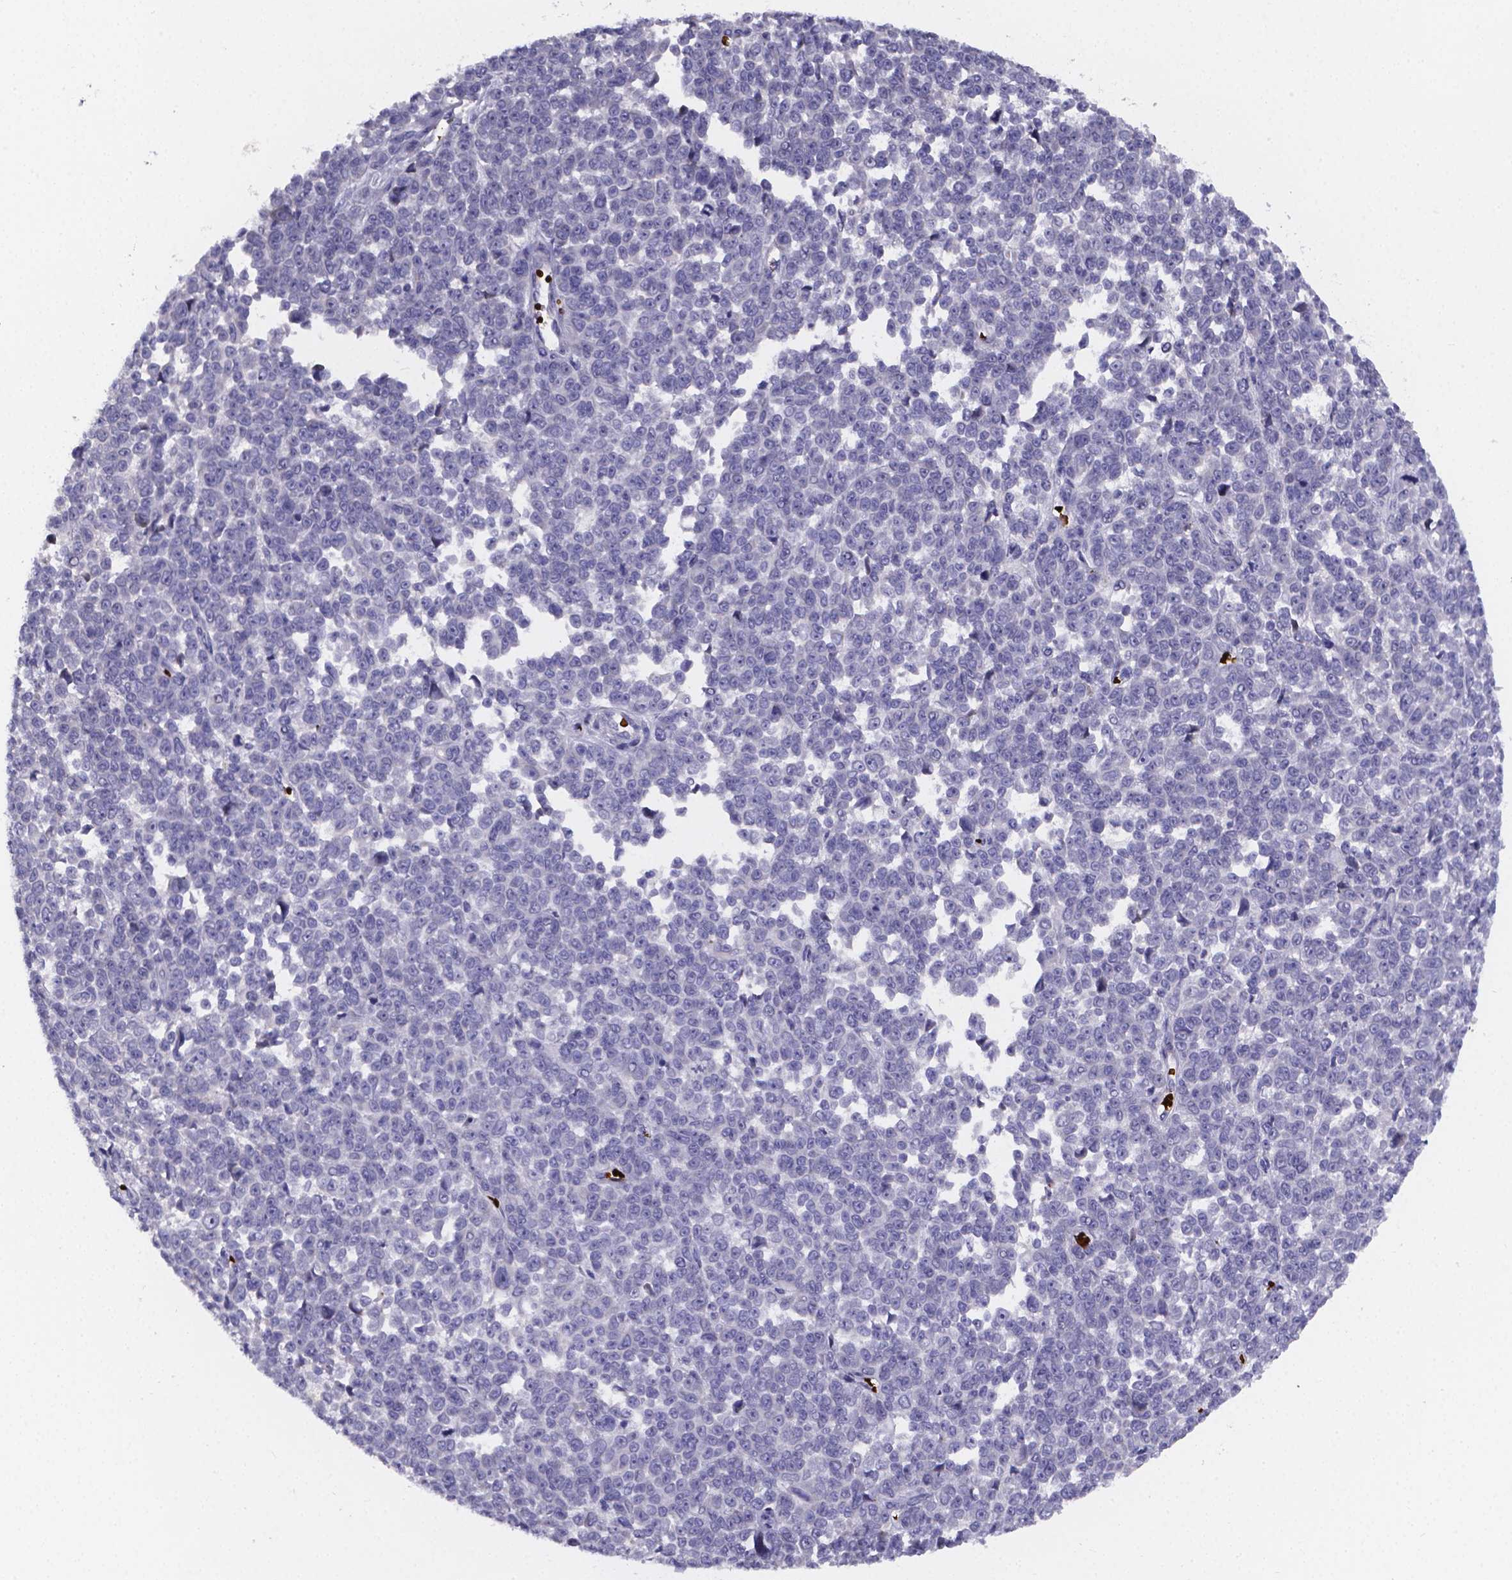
{"staining": {"intensity": "negative", "quantity": "none", "location": "none"}, "tissue": "melanoma", "cell_type": "Tumor cells", "image_type": "cancer", "snomed": [{"axis": "morphology", "description": "Malignant melanoma, NOS"}, {"axis": "topography", "description": "Skin"}], "caption": "A histopathology image of melanoma stained for a protein reveals no brown staining in tumor cells.", "gene": "GABRA3", "patient": {"sex": "female", "age": 95}}